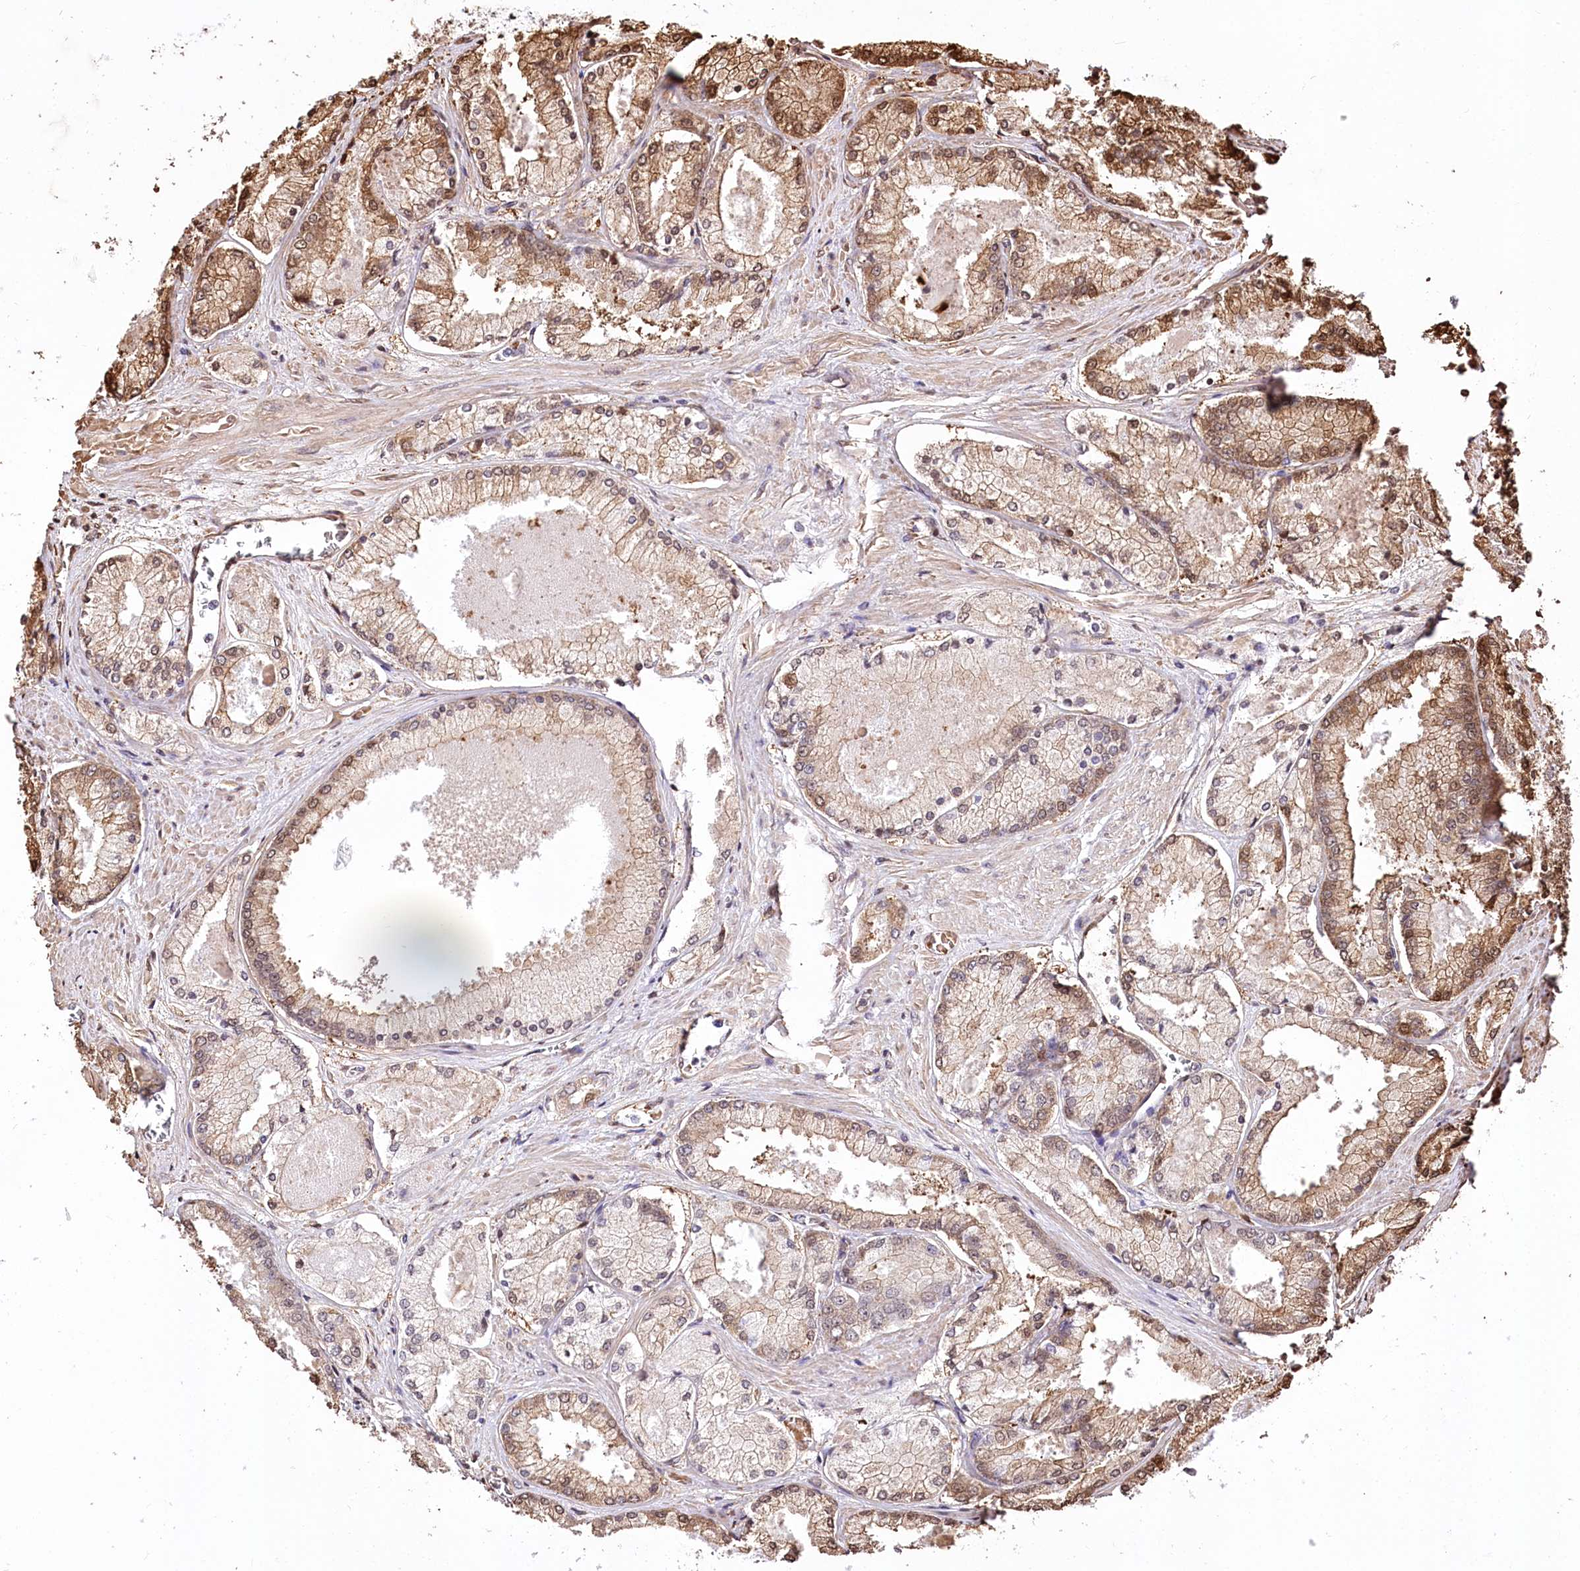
{"staining": {"intensity": "moderate", "quantity": "25%-75%", "location": "cytoplasmic/membranous,nuclear"}, "tissue": "prostate cancer", "cell_type": "Tumor cells", "image_type": "cancer", "snomed": [{"axis": "morphology", "description": "Adenocarcinoma, Low grade"}, {"axis": "topography", "description": "Prostate"}], "caption": "Protein analysis of prostate cancer tissue displays moderate cytoplasmic/membranous and nuclear staining in approximately 25%-75% of tumor cells.", "gene": "PTMS", "patient": {"sex": "male", "age": 74}}